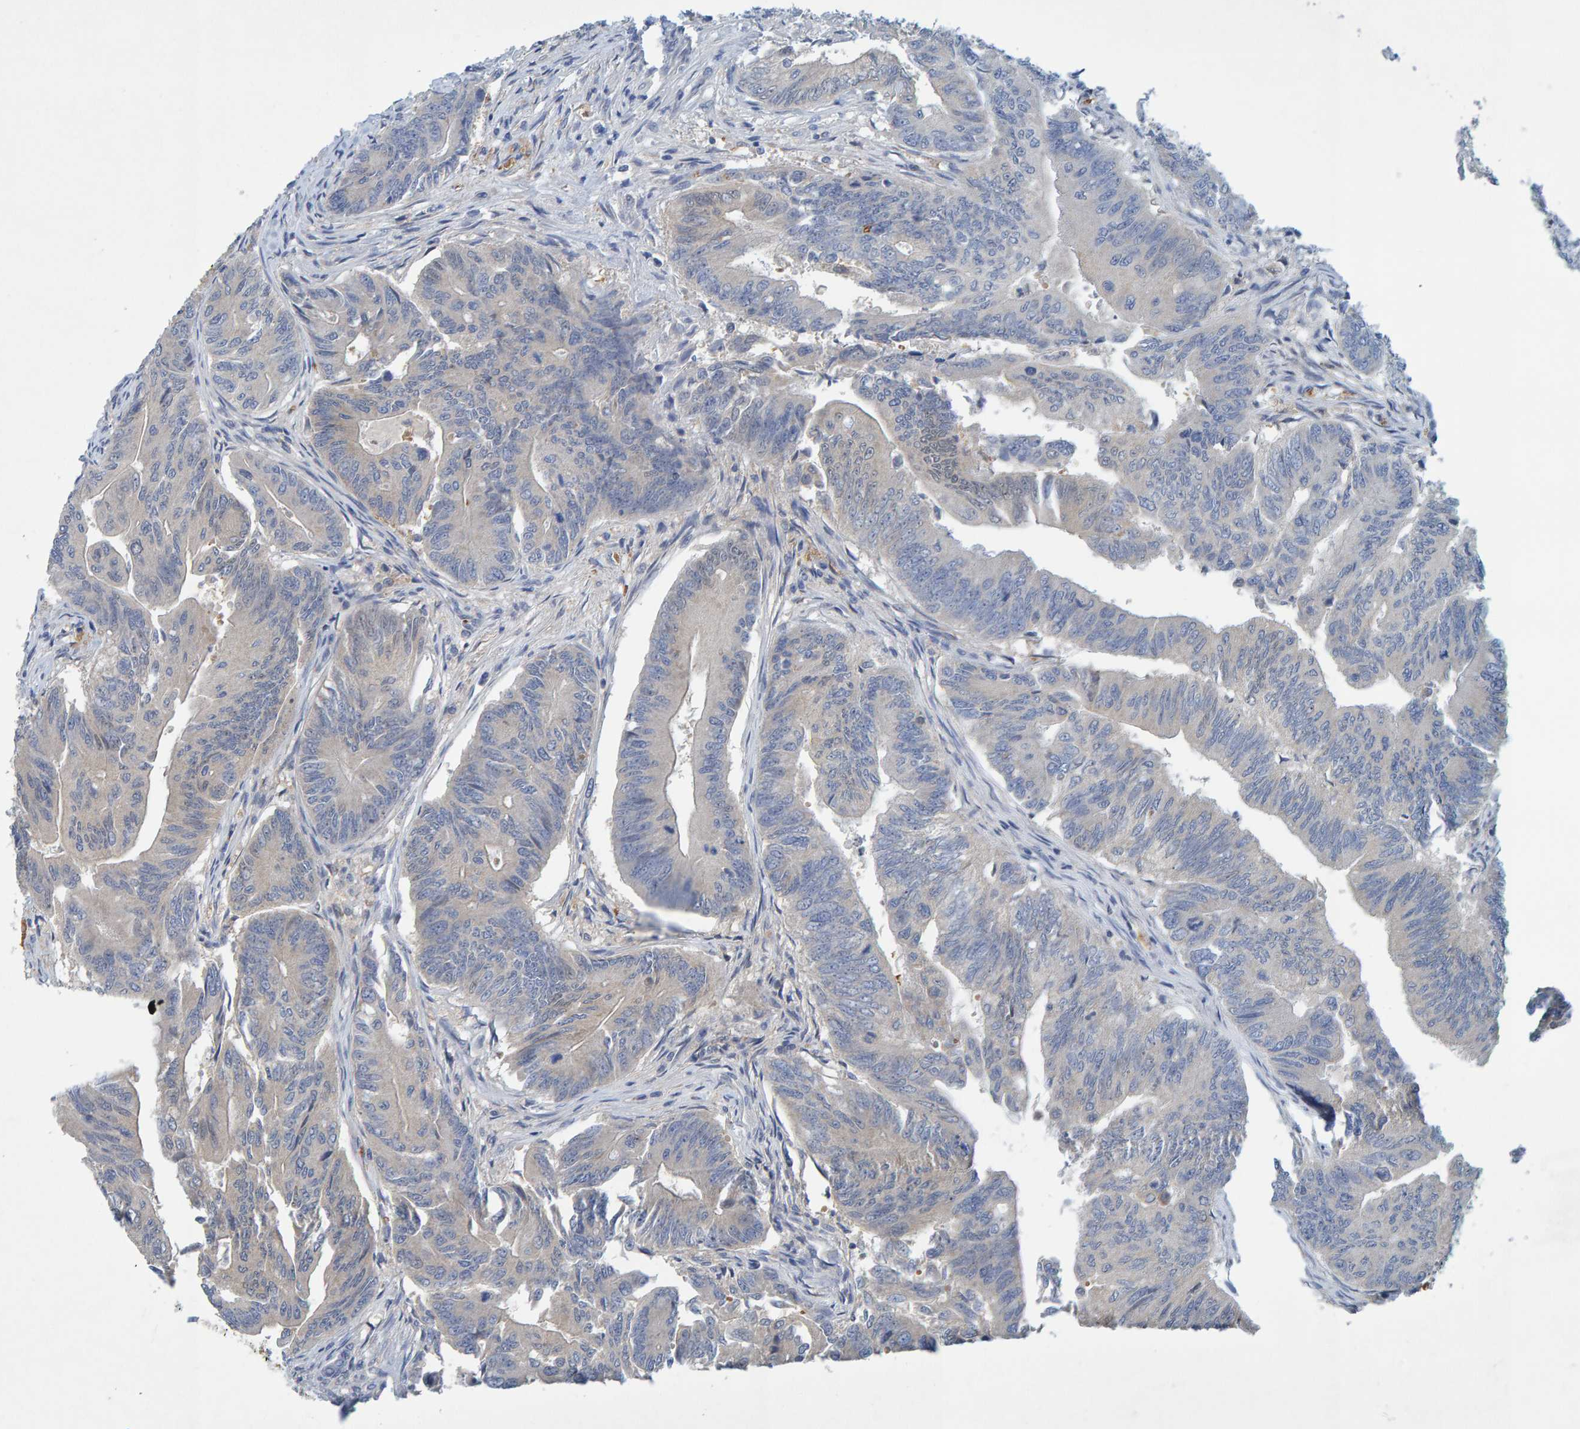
{"staining": {"intensity": "negative", "quantity": "none", "location": "none"}, "tissue": "colorectal cancer", "cell_type": "Tumor cells", "image_type": "cancer", "snomed": [{"axis": "morphology", "description": "Adenoma, NOS"}, {"axis": "morphology", "description": "Adenocarcinoma, NOS"}, {"axis": "topography", "description": "Colon"}], "caption": "Image shows no significant protein staining in tumor cells of adenocarcinoma (colorectal). (Brightfield microscopy of DAB (3,3'-diaminobenzidine) immunohistochemistry at high magnification).", "gene": "ALAD", "patient": {"sex": "male", "age": 79}}